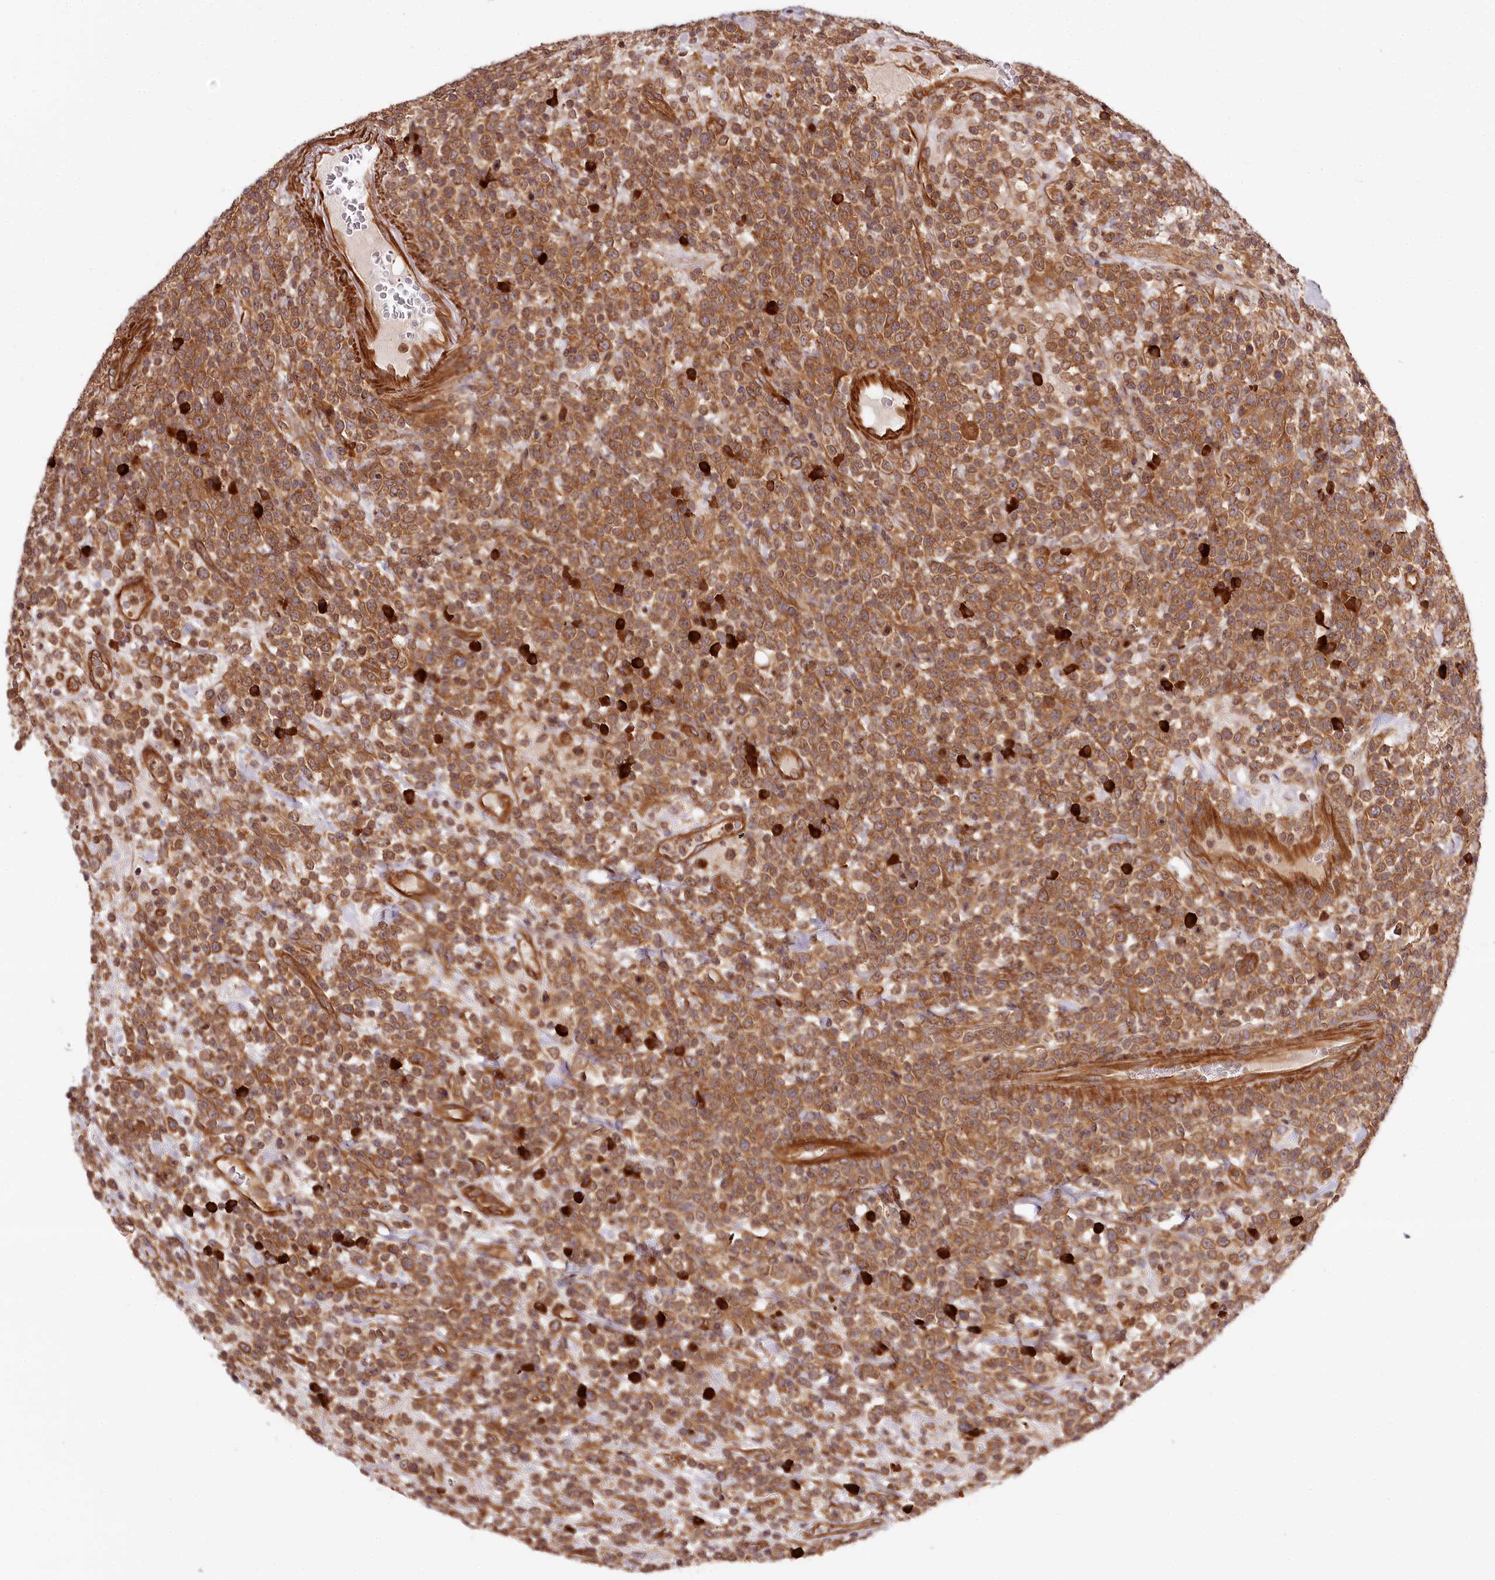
{"staining": {"intensity": "moderate", "quantity": ">75%", "location": "cytoplasmic/membranous"}, "tissue": "lymphoma", "cell_type": "Tumor cells", "image_type": "cancer", "snomed": [{"axis": "morphology", "description": "Malignant lymphoma, non-Hodgkin's type, High grade"}, {"axis": "topography", "description": "Colon"}], "caption": "Tumor cells display medium levels of moderate cytoplasmic/membranous positivity in approximately >75% of cells in lymphoma.", "gene": "TARS1", "patient": {"sex": "female", "age": 53}}